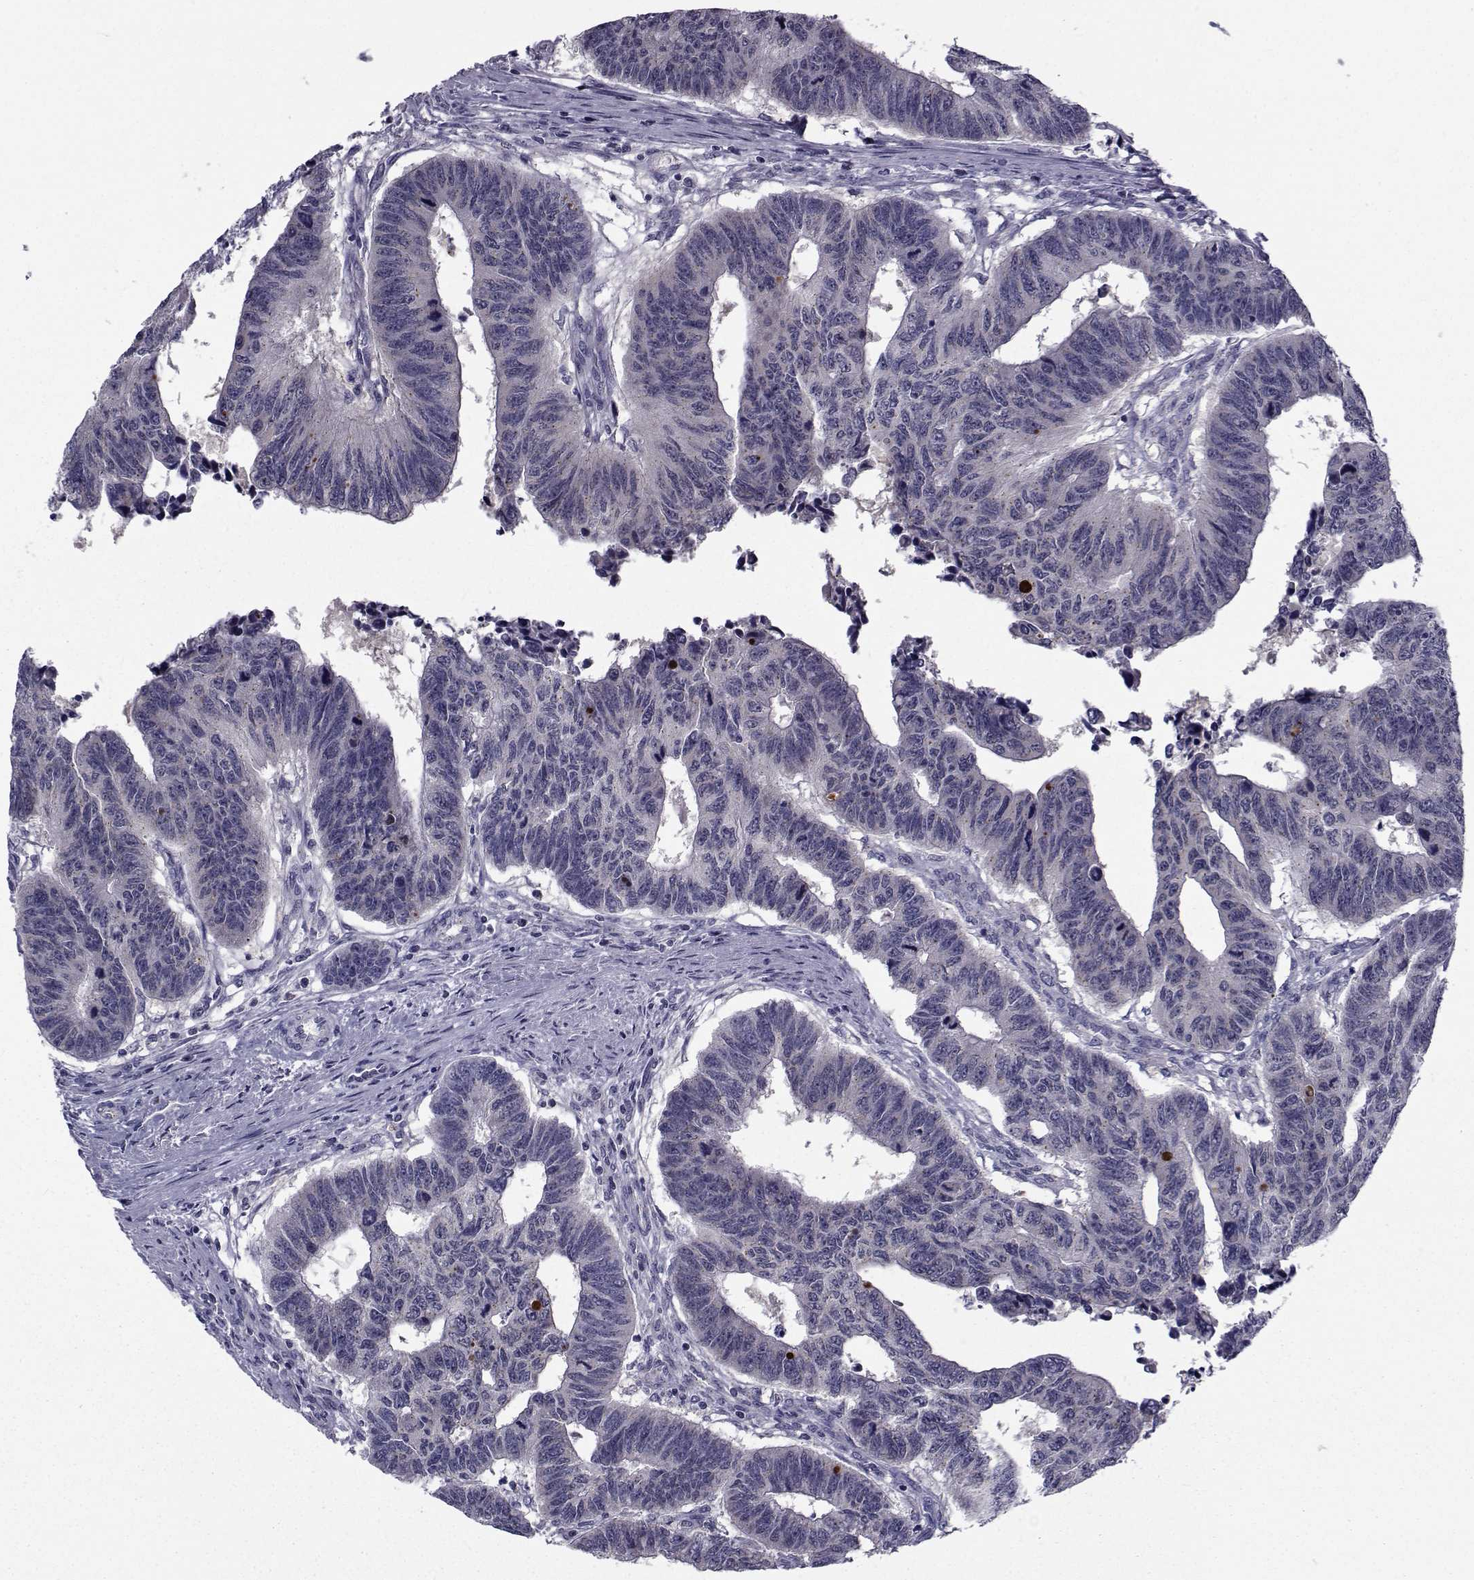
{"staining": {"intensity": "negative", "quantity": "none", "location": "none"}, "tissue": "colorectal cancer", "cell_type": "Tumor cells", "image_type": "cancer", "snomed": [{"axis": "morphology", "description": "Adenocarcinoma, NOS"}, {"axis": "topography", "description": "Rectum"}], "caption": "Colorectal adenocarcinoma stained for a protein using immunohistochemistry (IHC) shows no staining tumor cells.", "gene": "ANGPT1", "patient": {"sex": "female", "age": 85}}